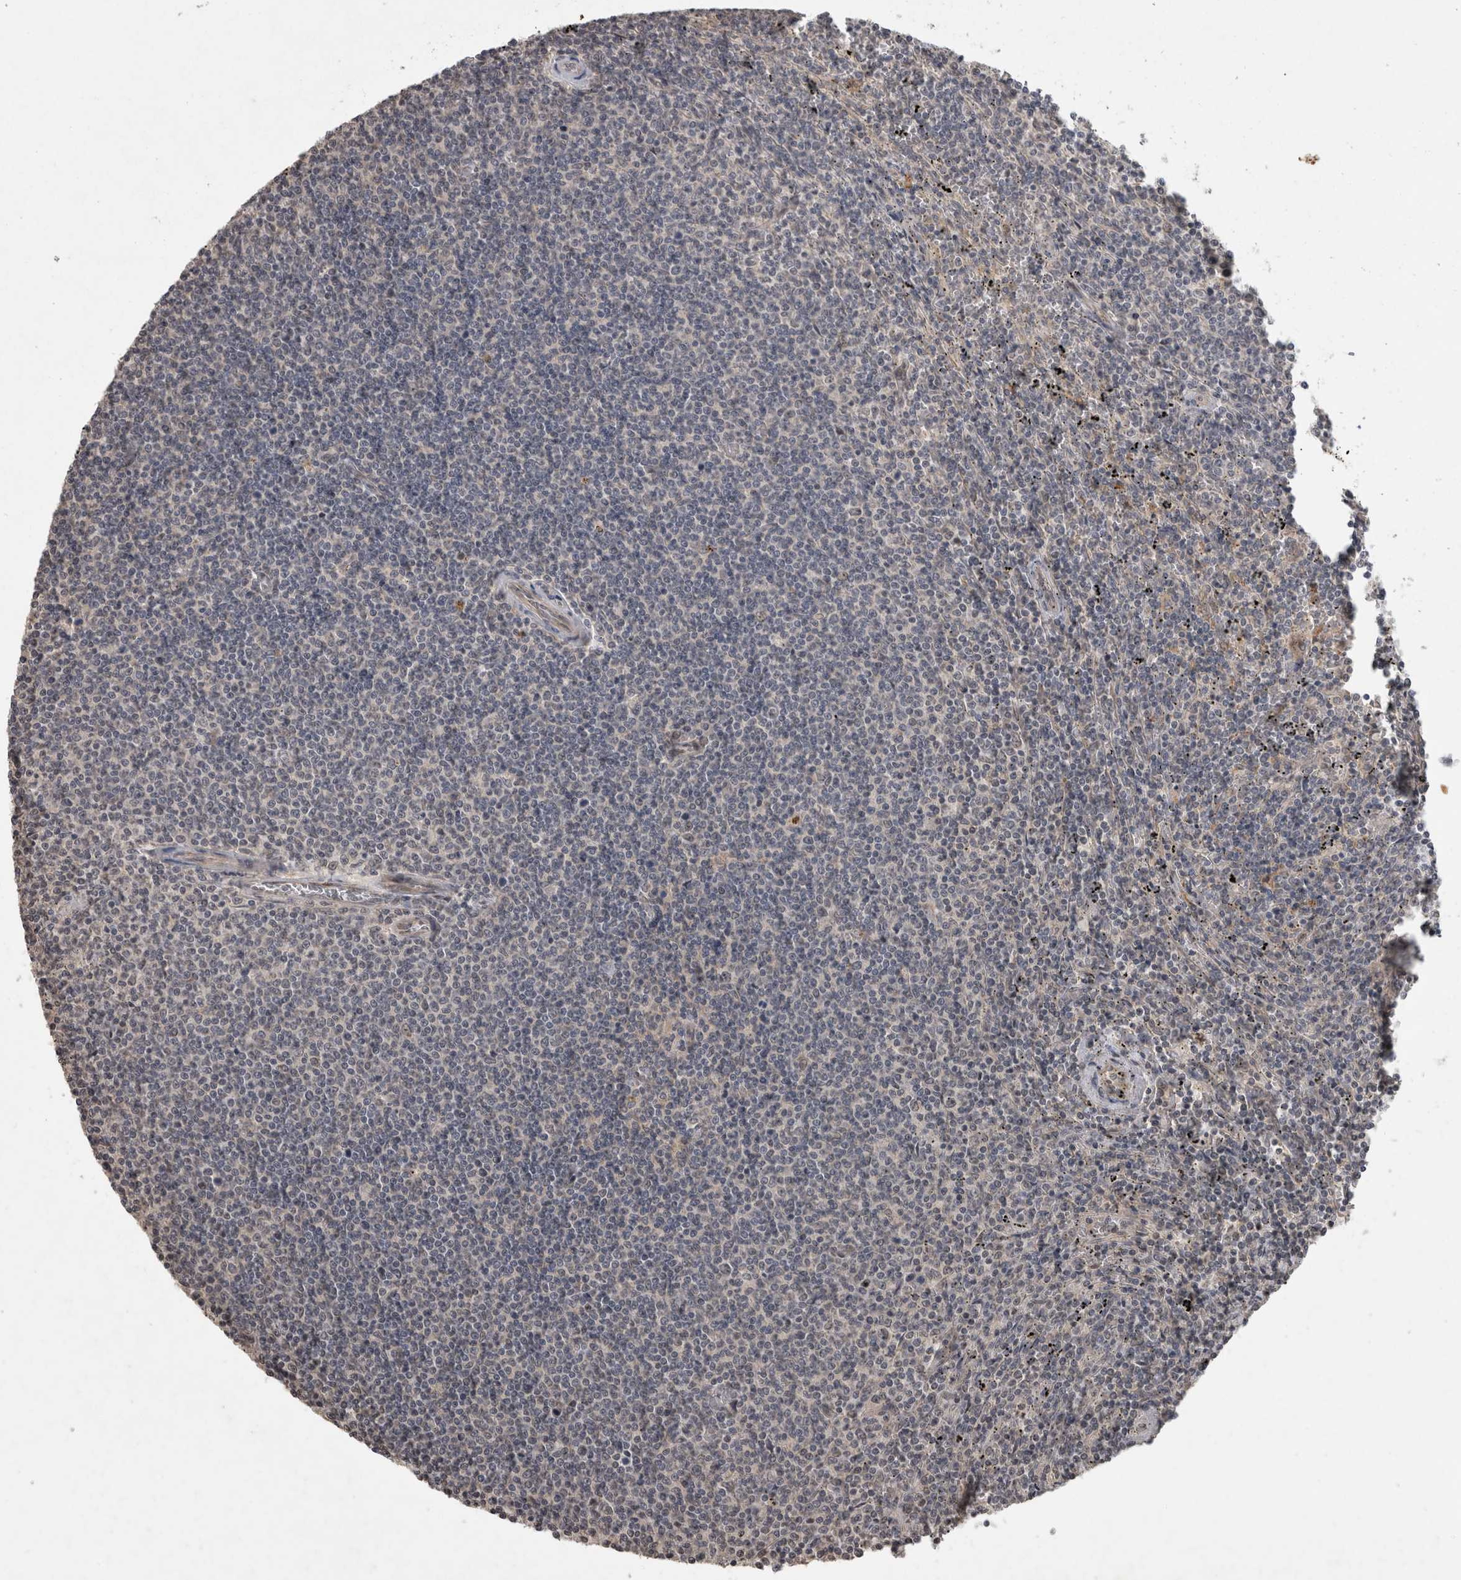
{"staining": {"intensity": "negative", "quantity": "none", "location": "none"}, "tissue": "lymphoma", "cell_type": "Tumor cells", "image_type": "cancer", "snomed": [{"axis": "morphology", "description": "Malignant lymphoma, non-Hodgkin's type, Low grade"}, {"axis": "topography", "description": "Spleen"}], "caption": "Protein analysis of lymphoma reveals no significant expression in tumor cells.", "gene": "RHPN1", "patient": {"sex": "female", "age": 50}}